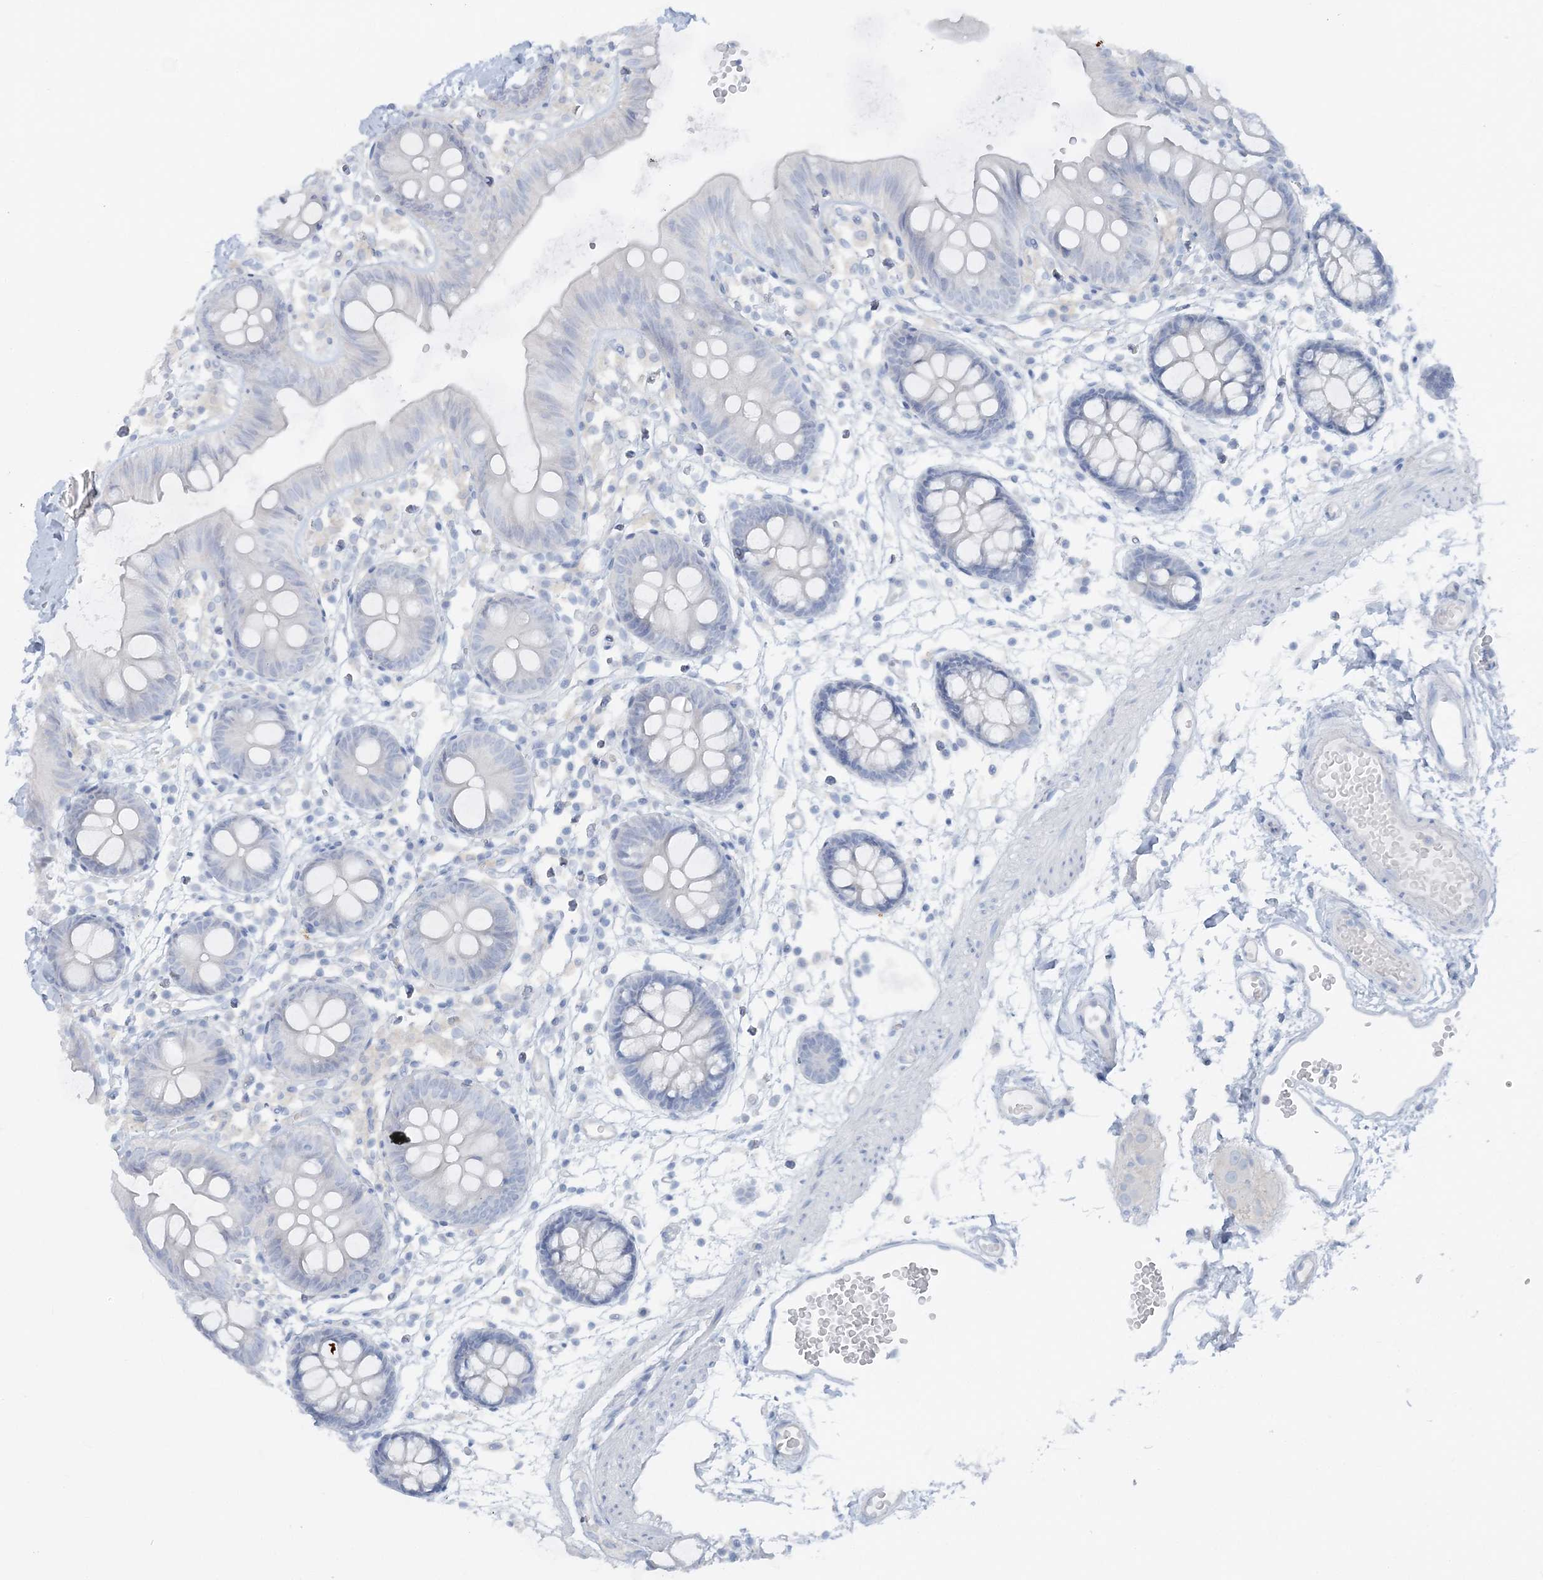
{"staining": {"intensity": "negative", "quantity": "none", "location": "none"}, "tissue": "colon", "cell_type": "Endothelial cells", "image_type": "normal", "snomed": [{"axis": "morphology", "description": "Normal tissue, NOS"}, {"axis": "topography", "description": "Colon"}], "caption": "This is a image of IHC staining of benign colon, which shows no positivity in endothelial cells. (Immunohistochemistry (ihc), brightfield microscopy, high magnification).", "gene": "ATP11A", "patient": {"sex": "male", "age": 56}}